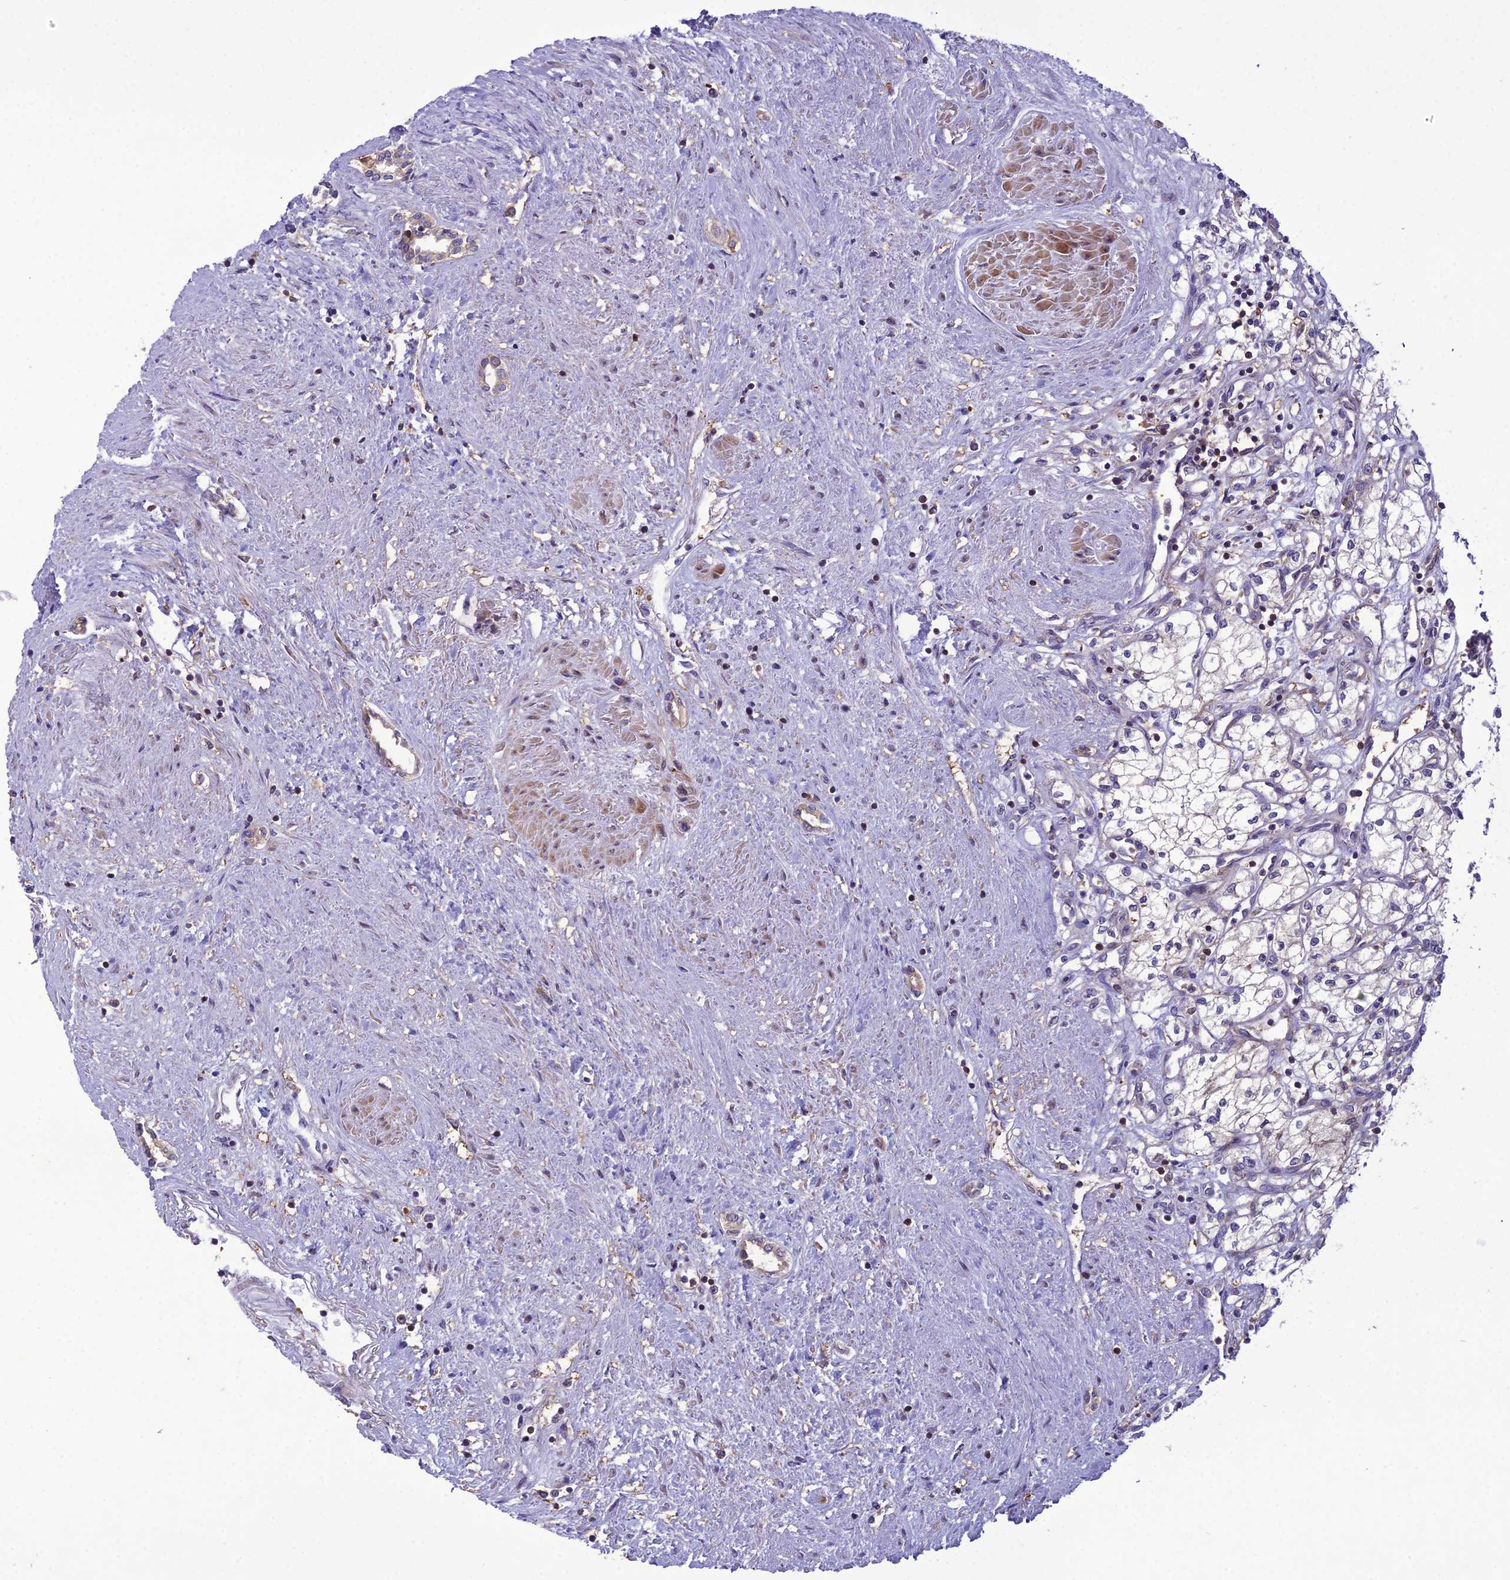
{"staining": {"intensity": "weak", "quantity": "<25%", "location": "cytoplasmic/membranous"}, "tissue": "renal cancer", "cell_type": "Tumor cells", "image_type": "cancer", "snomed": [{"axis": "morphology", "description": "Adenocarcinoma, NOS"}, {"axis": "topography", "description": "Kidney"}], "caption": "Immunohistochemistry (IHC) histopathology image of neoplastic tissue: renal cancer (adenocarcinoma) stained with DAB reveals no significant protein staining in tumor cells.", "gene": "GDF6", "patient": {"sex": "male", "age": 59}}